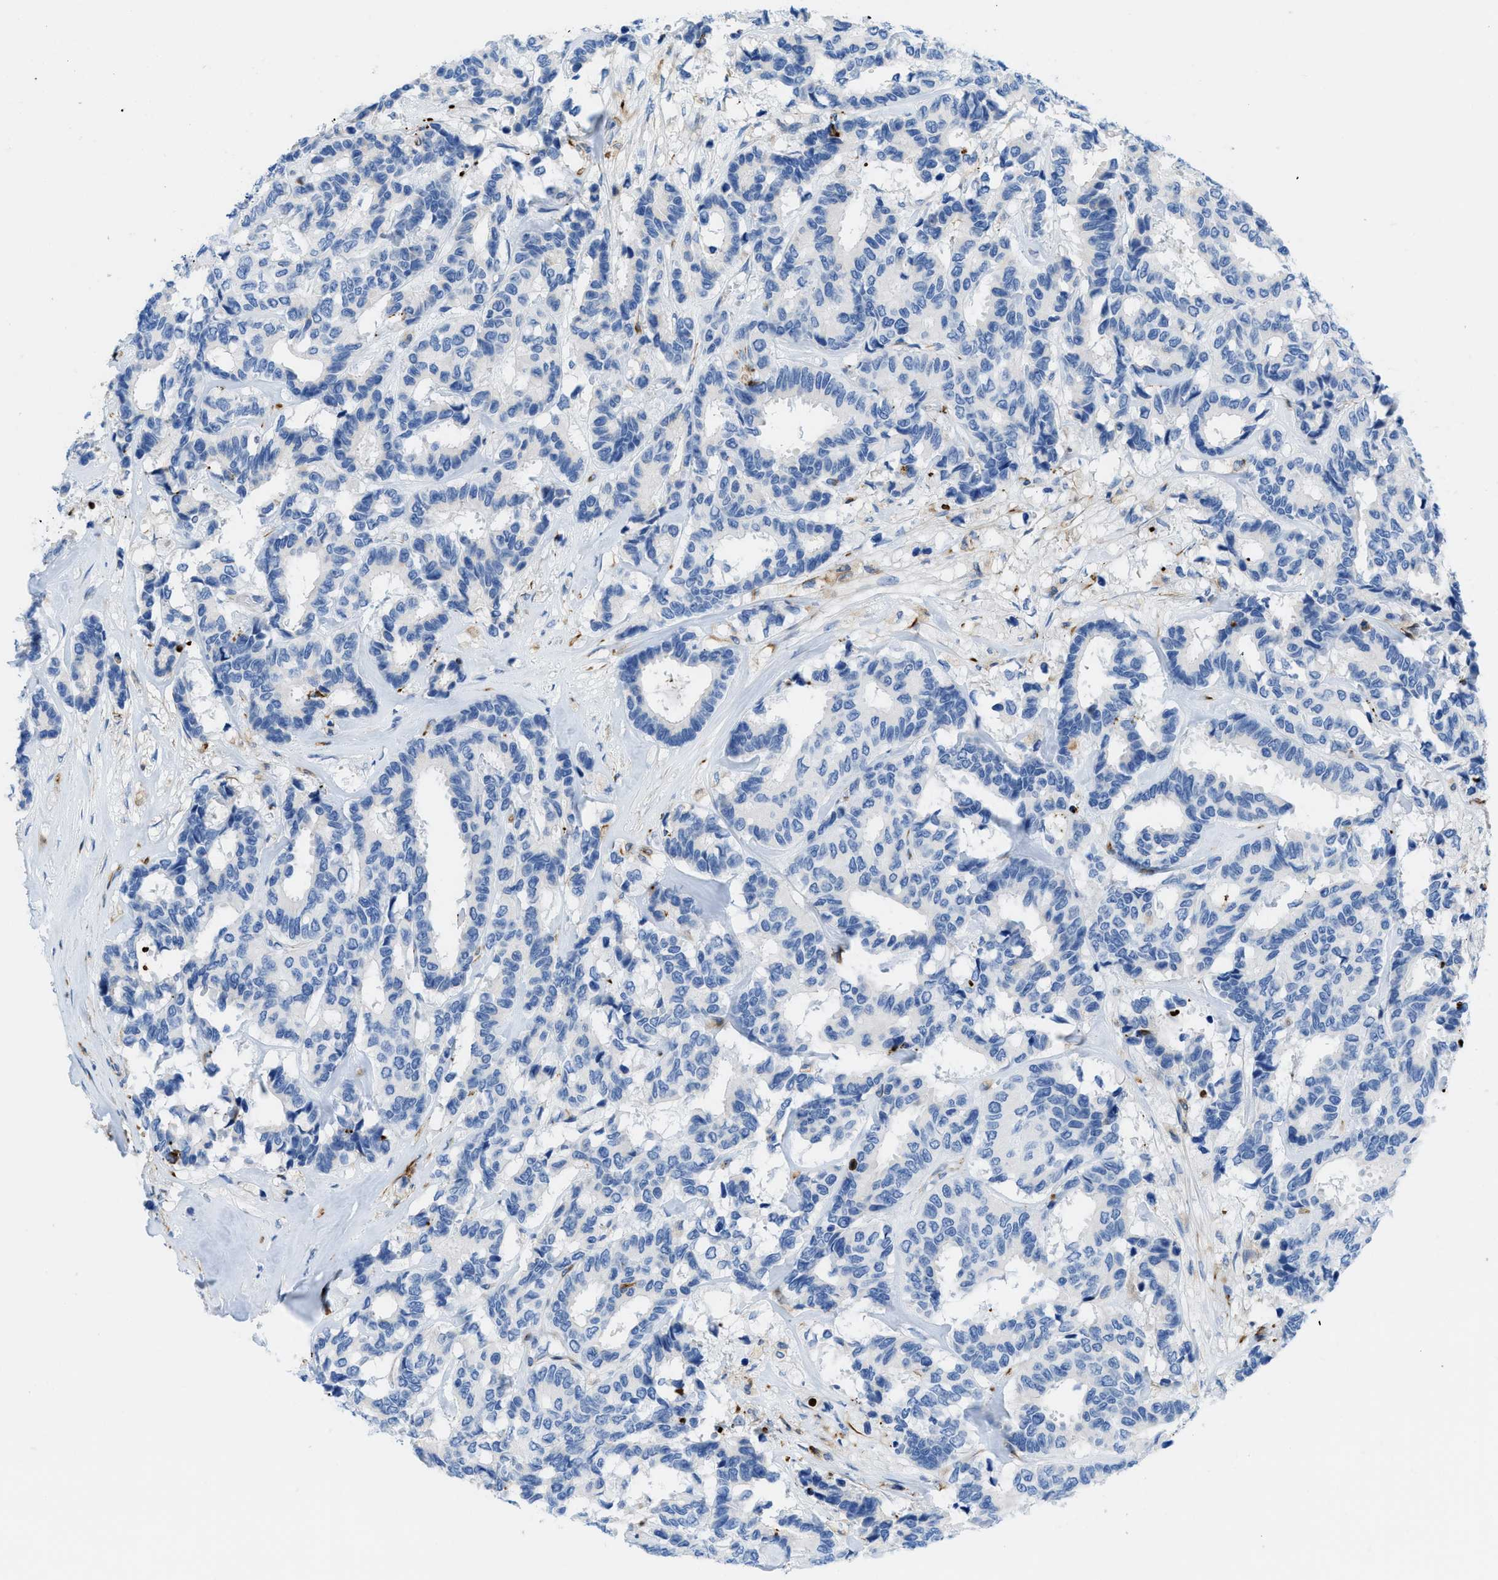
{"staining": {"intensity": "negative", "quantity": "none", "location": "none"}, "tissue": "breast cancer", "cell_type": "Tumor cells", "image_type": "cancer", "snomed": [{"axis": "morphology", "description": "Duct carcinoma"}, {"axis": "topography", "description": "Breast"}], "caption": "This is a photomicrograph of immunohistochemistry staining of breast cancer, which shows no expression in tumor cells. The staining was performed using DAB to visualize the protein expression in brown, while the nuclei were stained in blue with hematoxylin (Magnification: 20x).", "gene": "XCR1", "patient": {"sex": "female", "age": 87}}